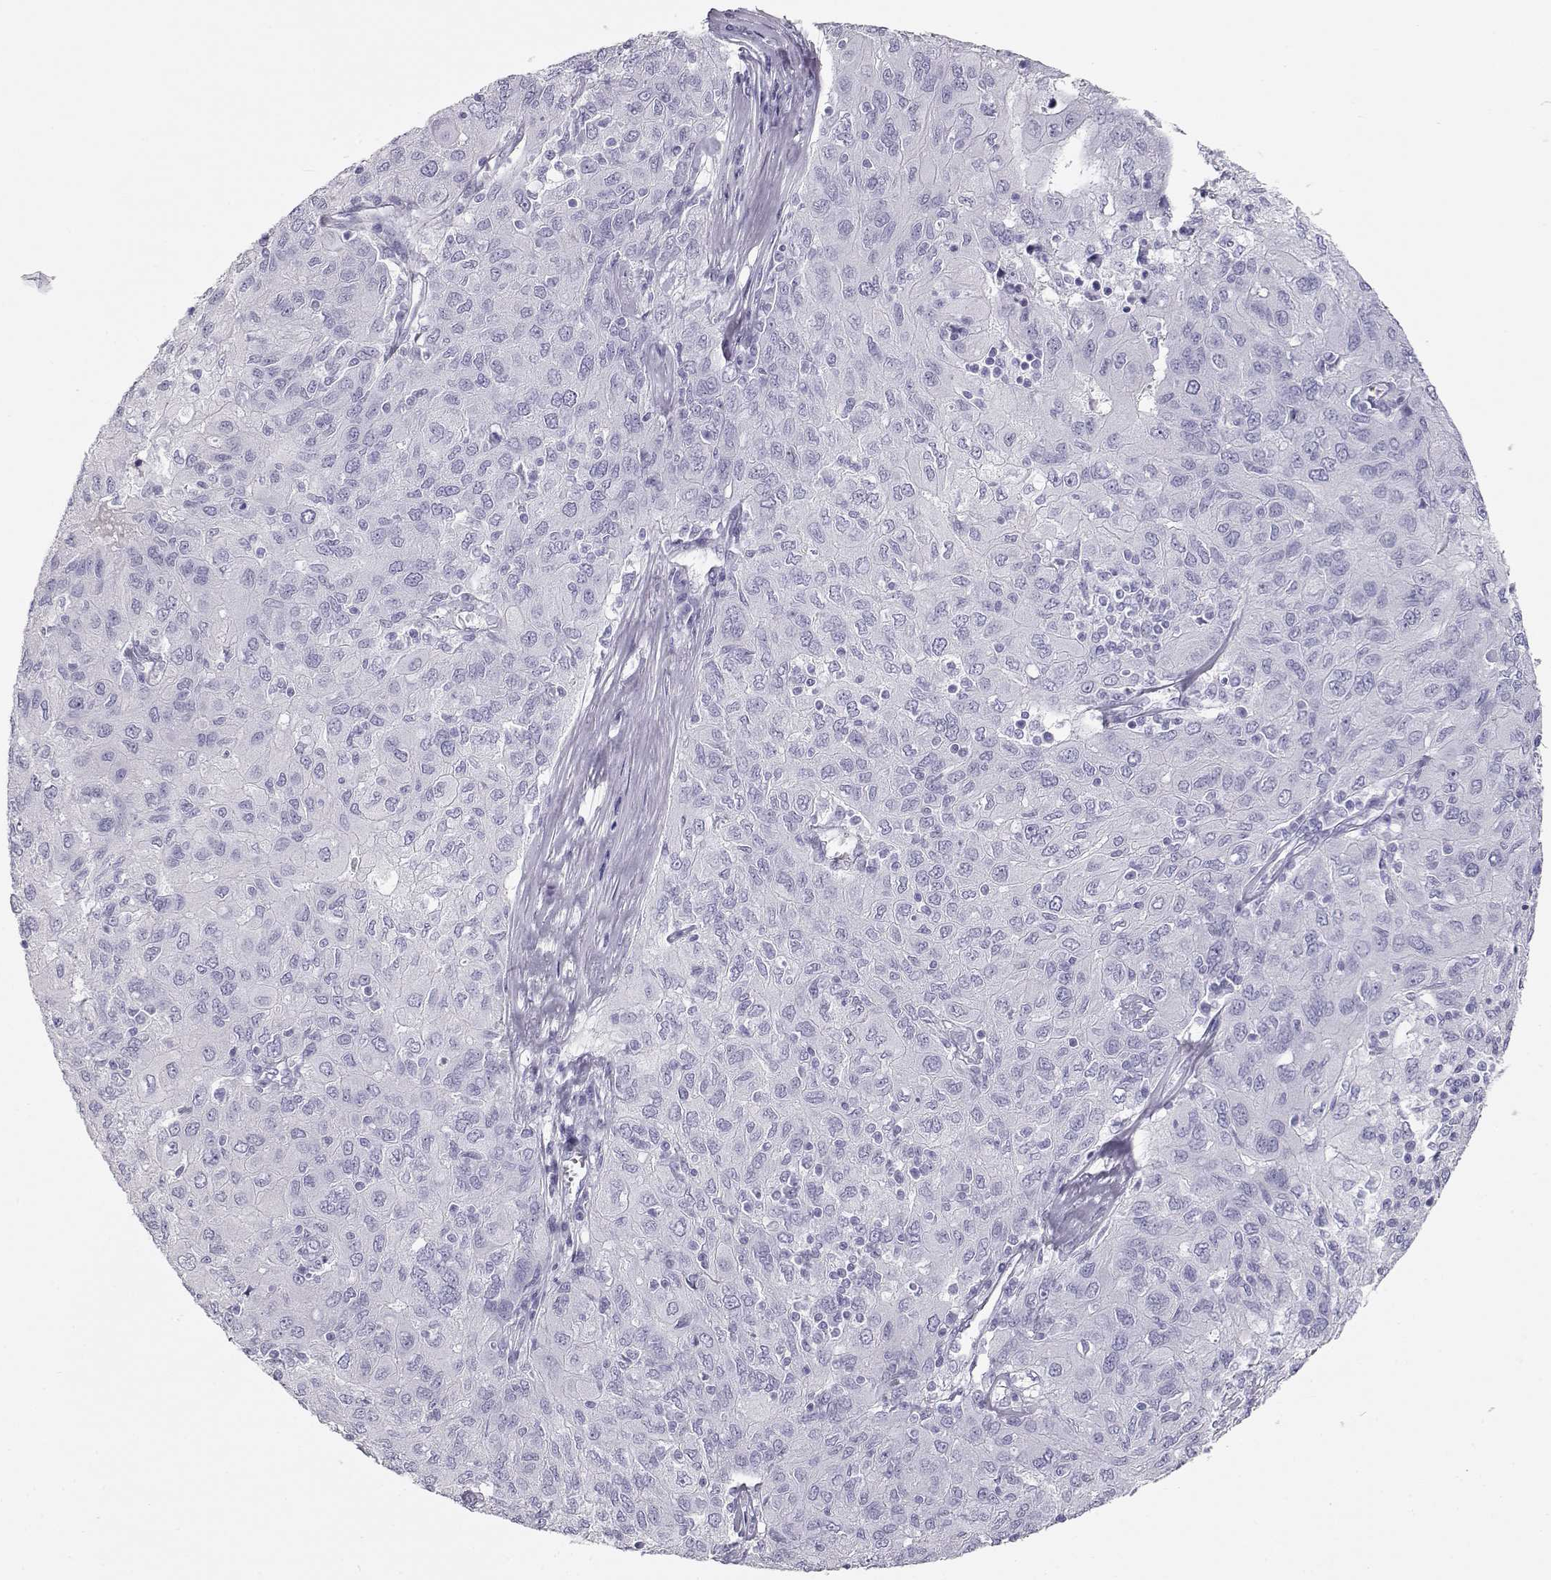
{"staining": {"intensity": "negative", "quantity": "none", "location": "none"}, "tissue": "ovarian cancer", "cell_type": "Tumor cells", "image_type": "cancer", "snomed": [{"axis": "morphology", "description": "Carcinoma, endometroid"}, {"axis": "topography", "description": "Ovary"}], "caption": "This is an IHC image of ovarian endometroid carcinoma. There is no staining in tumor cells.", "gene": "TKTL1", "patient": {"sex": "female", "age": 50}}